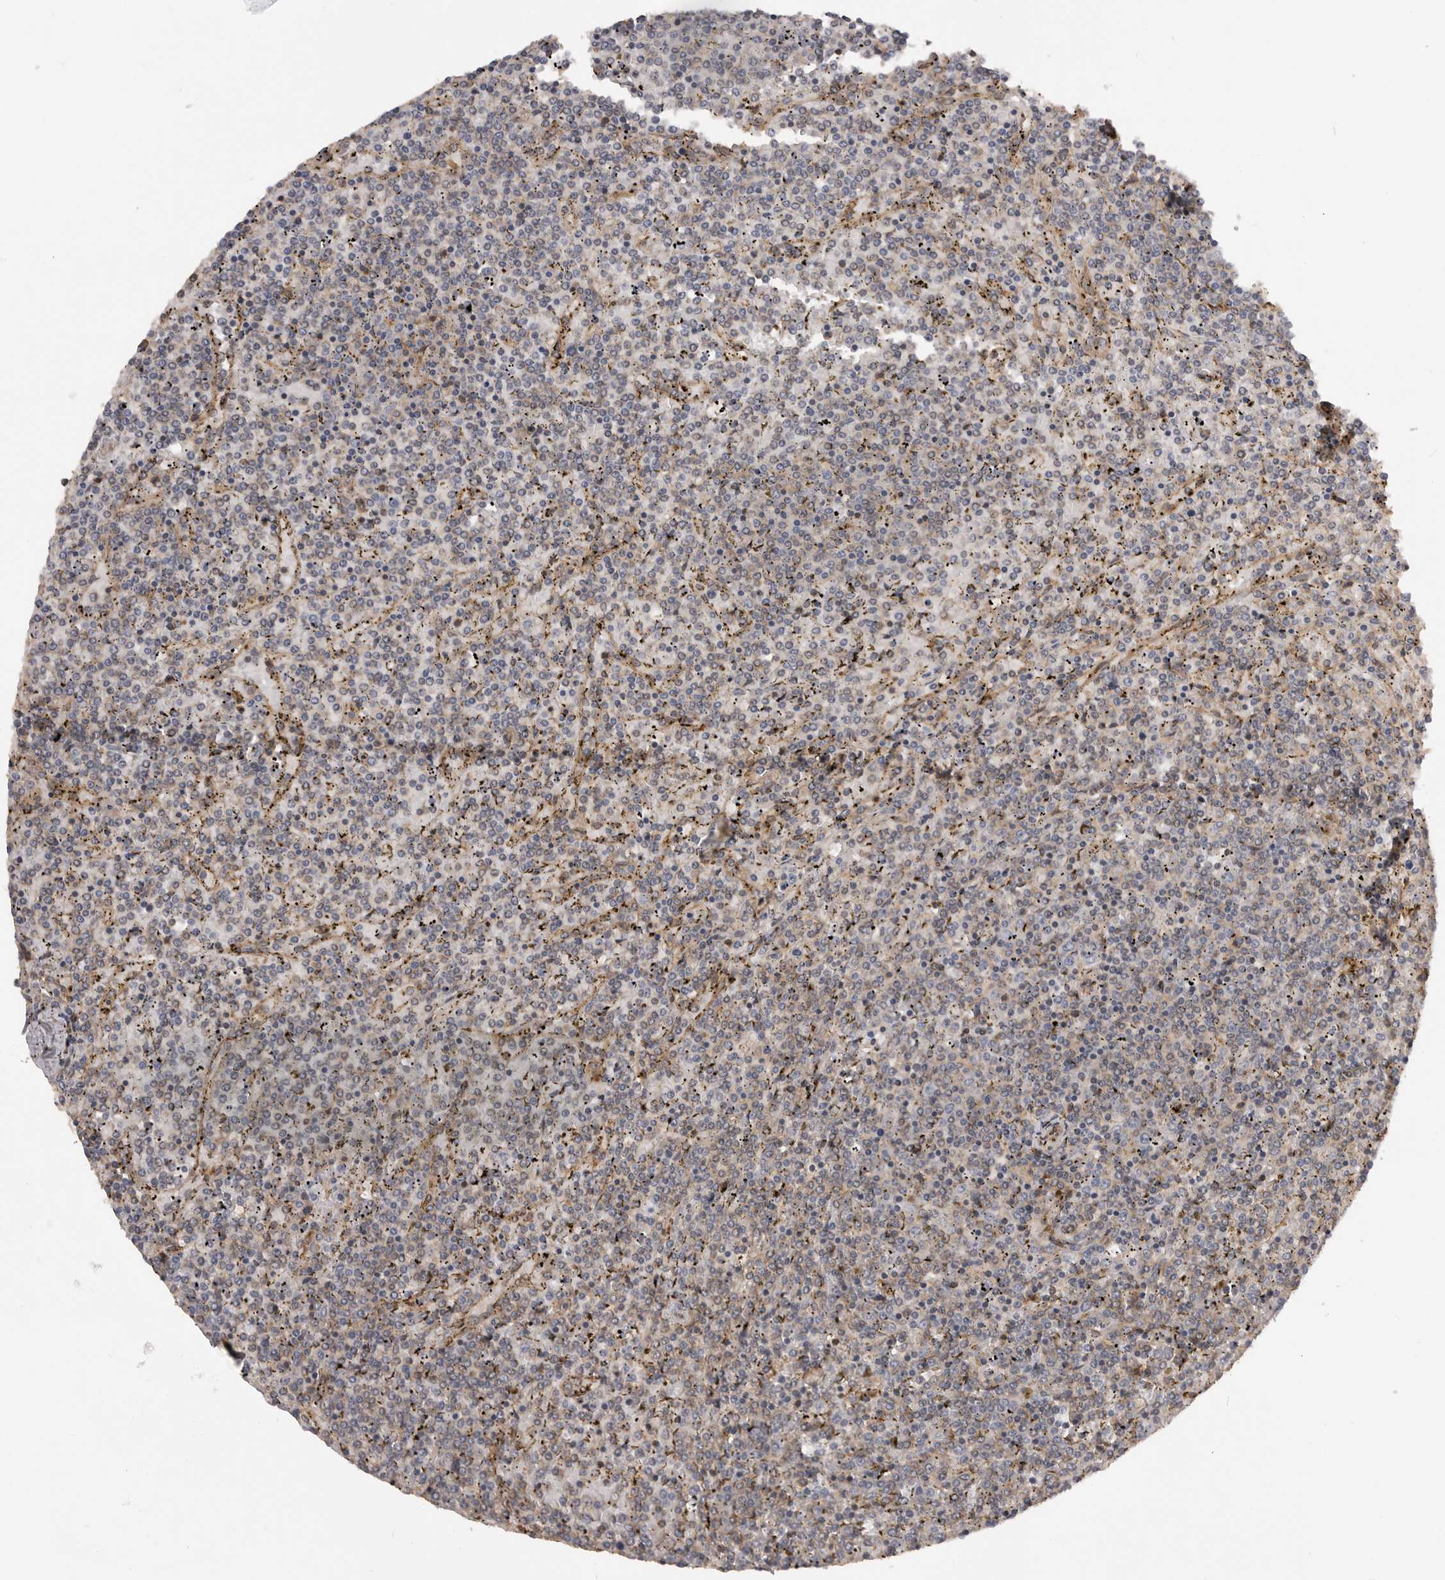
{"staining": {"intensity": "negative", "quantity": "none", "location": "none"}, "tissue": "lymphoma", "cell_type": "Tumor cells", "image_type": "cancer", "snomed": [{"axis": "morphology", "description": "Malignant lymphoma, non-Hodgkin's type, Low grade"}, {"axis": "topography", "description": "Spleen"}], "caption": "Immunohistochemical staining of lymphoma reveals no significant expression in tumor cells. (Immunohistochemistry, brightfield microscopy, high magnification).", "gene": "TRIM56", "patient": {"sex": "female", "age": 19}}